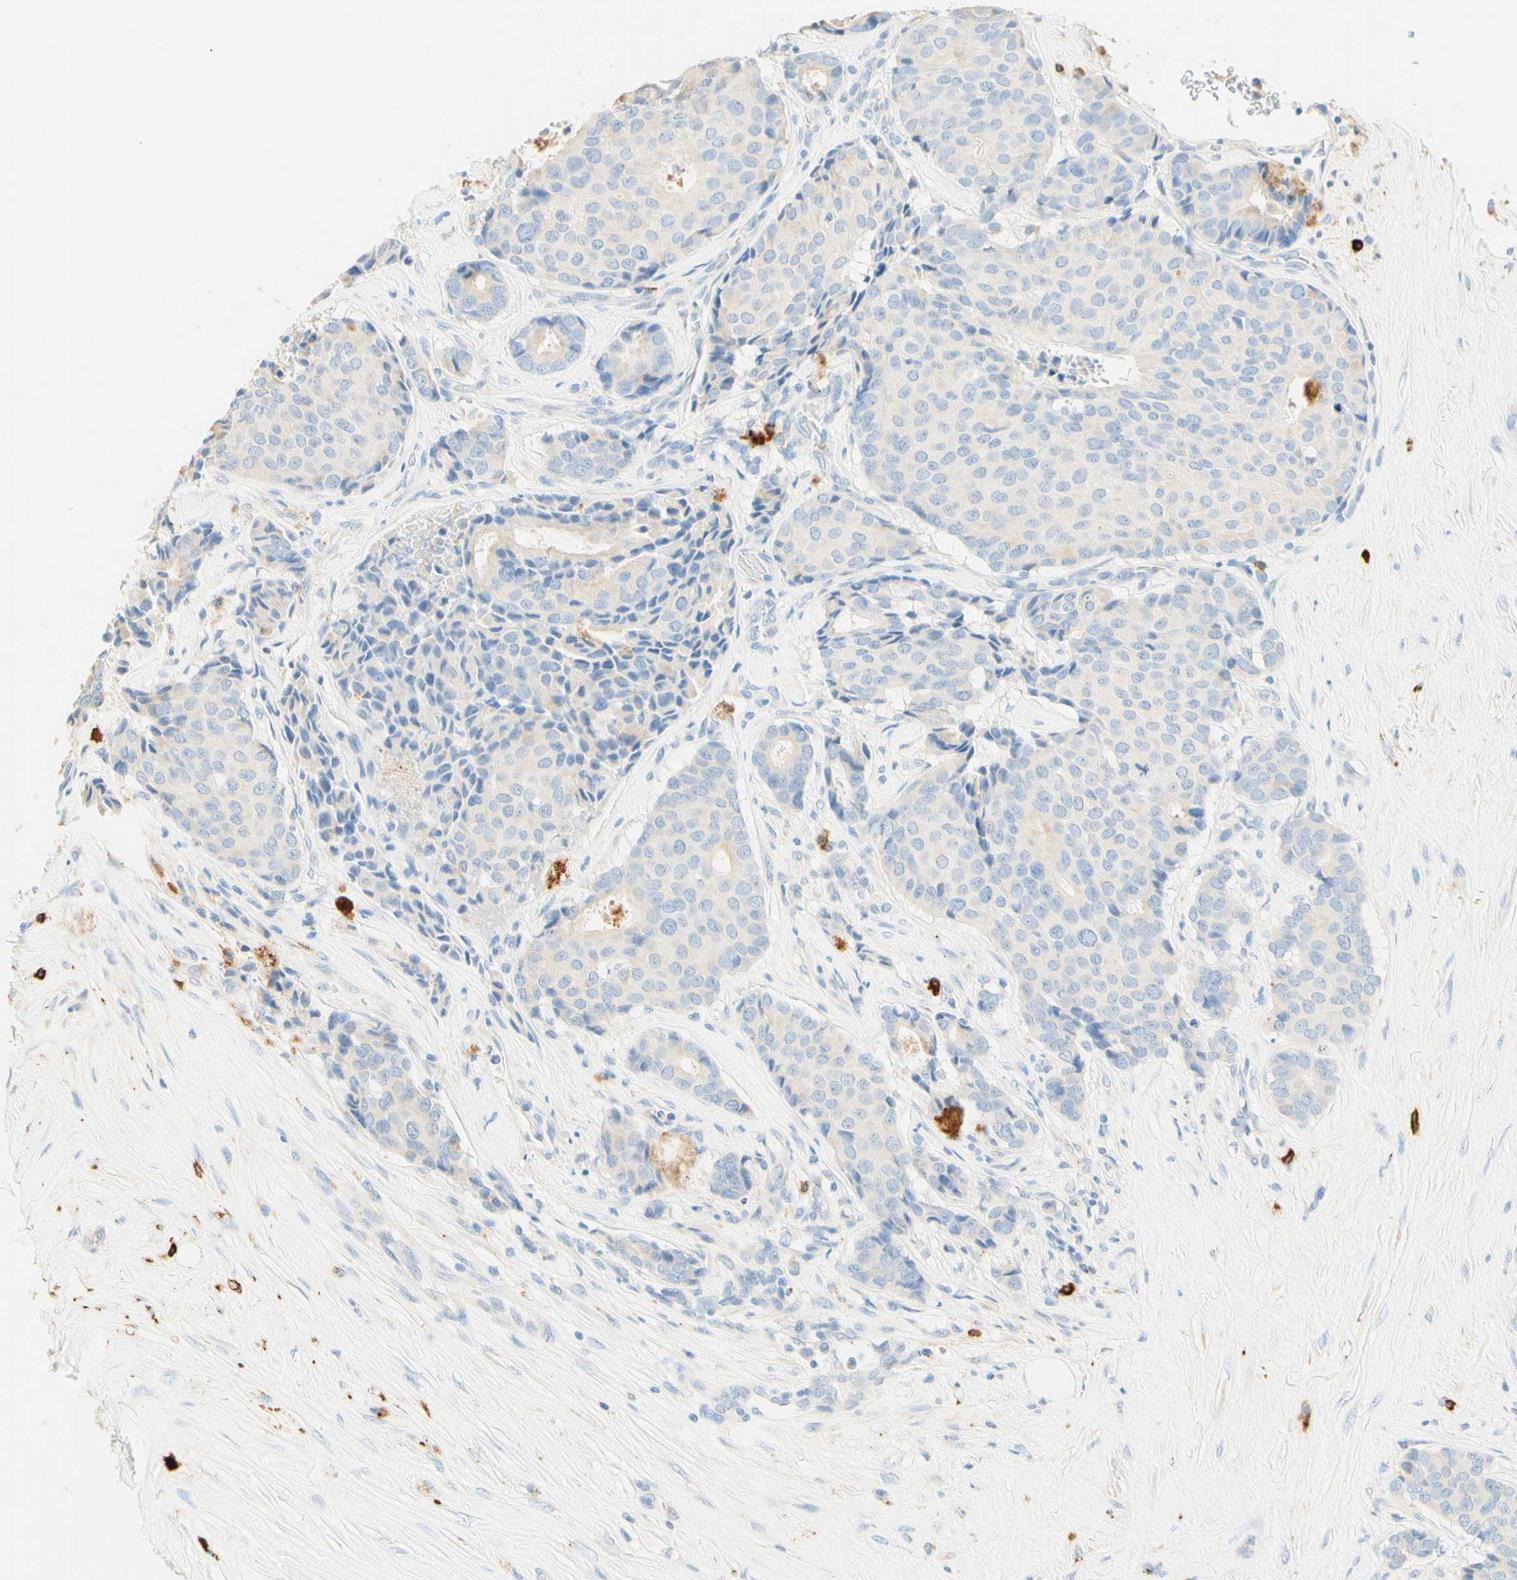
{"staining": {"intensity": "weak", "quantity": "<25%", "location": "cytoplasmic/membranous"}, "tissue": "breast cancer", "cell_type": "Tumor cells", "image_type": "cancer", "snomed": [{"axis": "morphology", "description": "Duct carcinoma"}, {"axis": "topography", "description": "Breast"}], "caption": "Histopathology image shows no protein positivity in tumor cells of breast cancer tissue.", "gene": "CD63", "patient": {"sex": "female", "age": 75}}